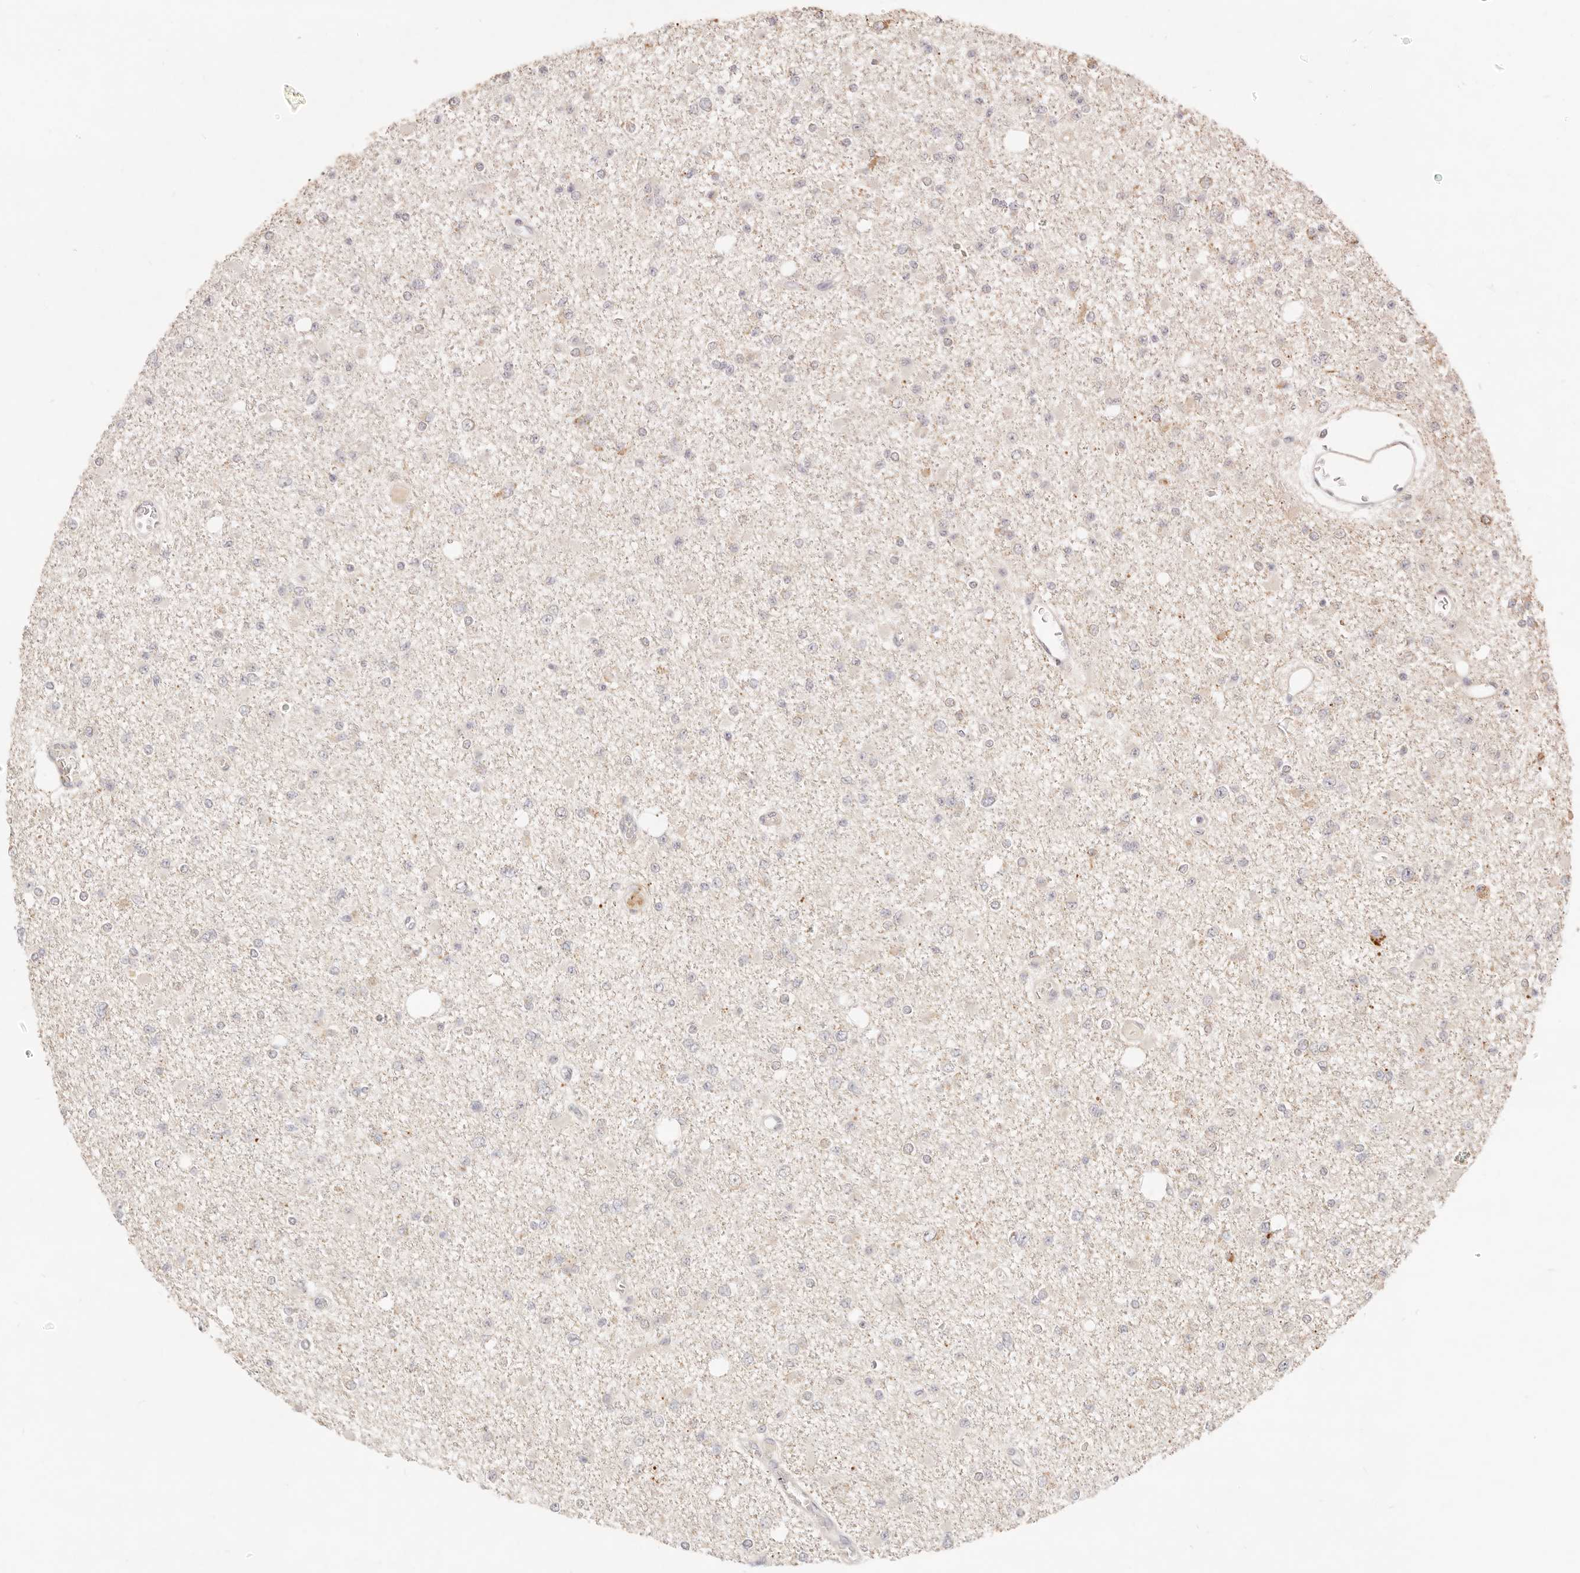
{"staining": {"intensity": "negative", "quantity": "none", "location": "none"}, "tissue": "glioma", "cell_type": "Tumor cells", "image_type": "cancer", "snomed": [{"axis": "morphology", "description": "Glioma, malignant, Low grade"}, {"axis": "topography", "description": "Brain"}], "caption": "Malignant low-grade glioma was stained to show a protein in brown. There is no significant staining in tumor cells.", "gene": "RUBCNL", "patient": {"sex": "female", "age": 22}}